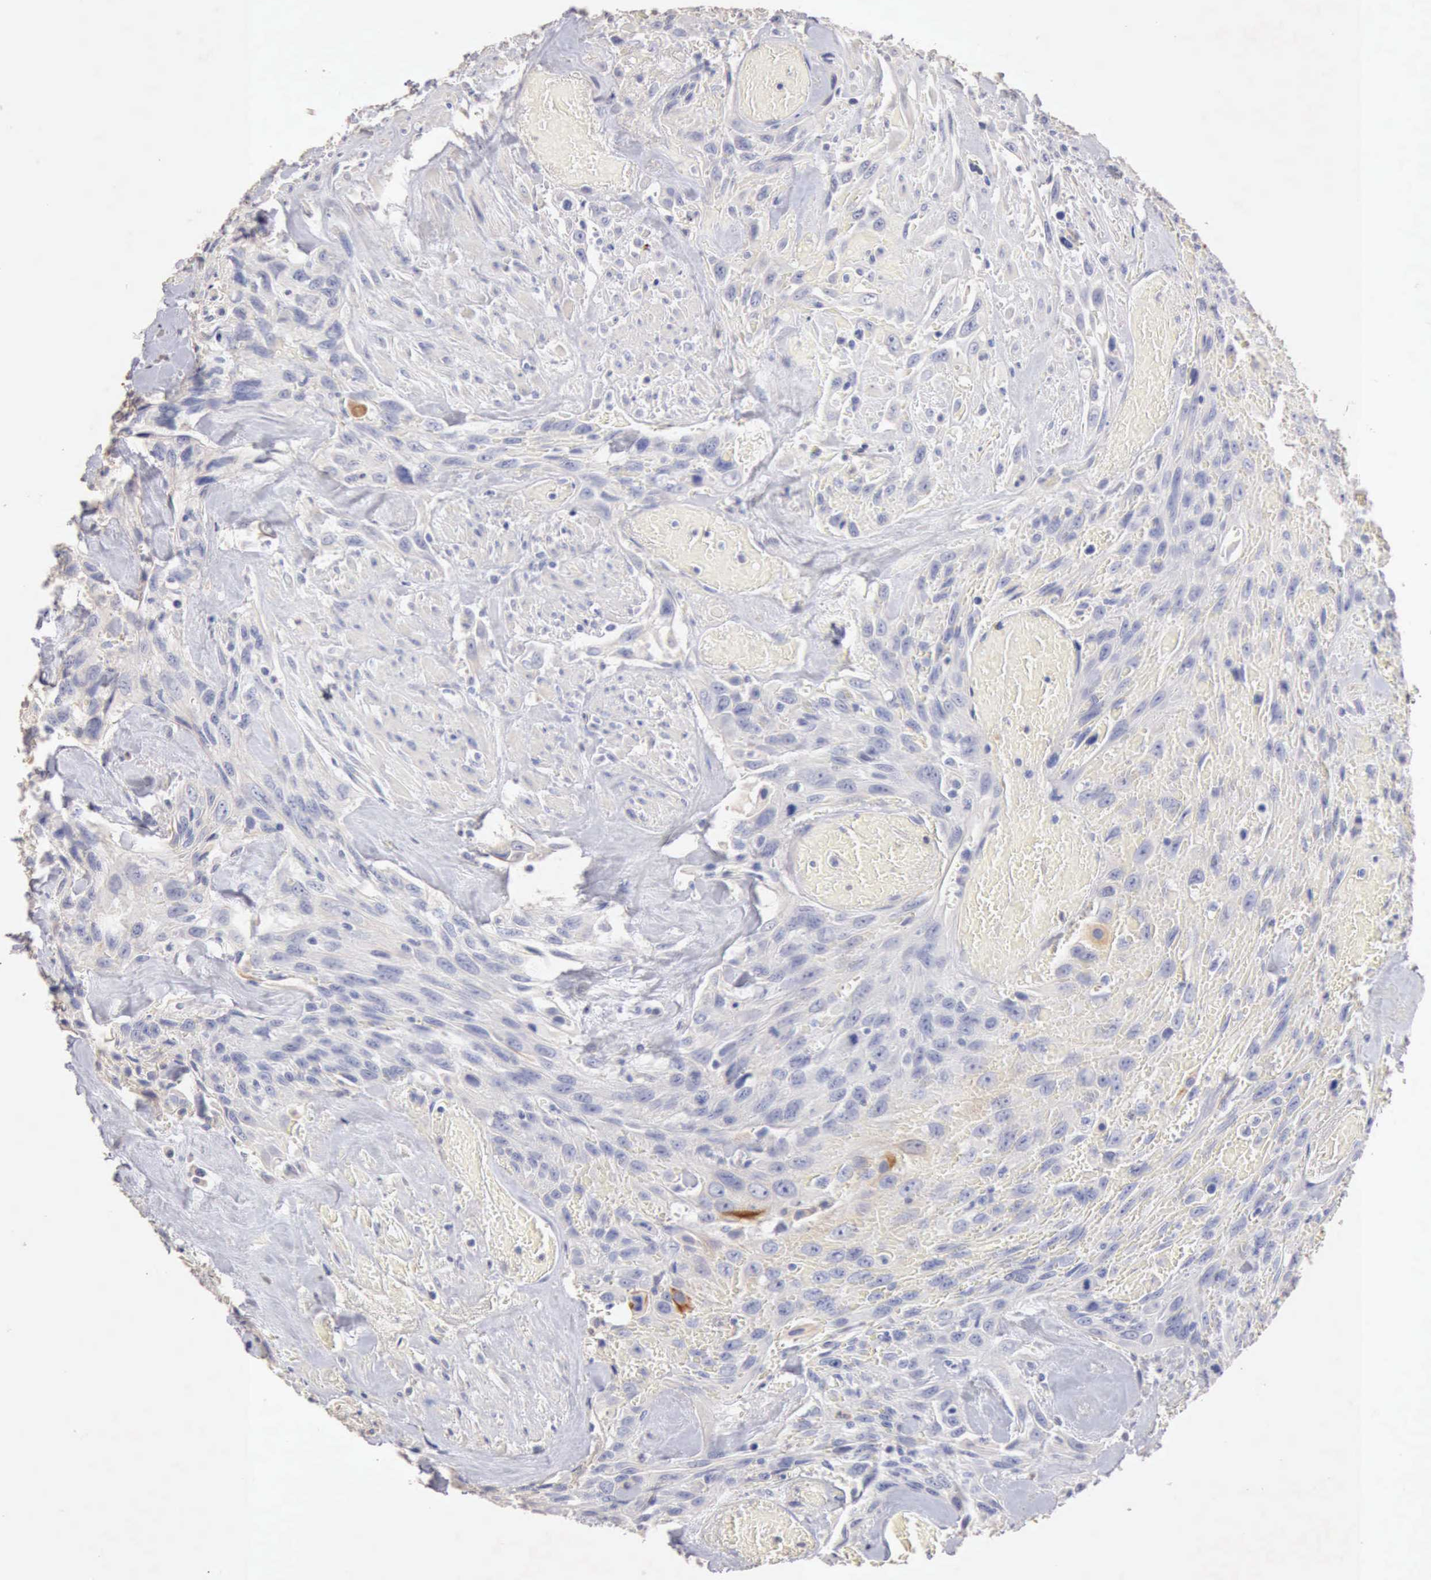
{"staining": {"intensity": "negative", "quantity": "none", "location": "none"}, "tissue": "urothelial cancer", "cell_type": "Tumor cells", "image_type": "cancer", "snomed": [{"axis": "morphology", "description": "Urothelial carcinoma, High grade"}, {"axis": "topography", "description": "Urinary bladder"}], "caption": "Immunohistochemistry (IHC) of high-grade urothelial carcinoma demonstrates no staining in tumor cells.", "gene": "KRT6B", "patient": {"sex": "female", "age": 84}}